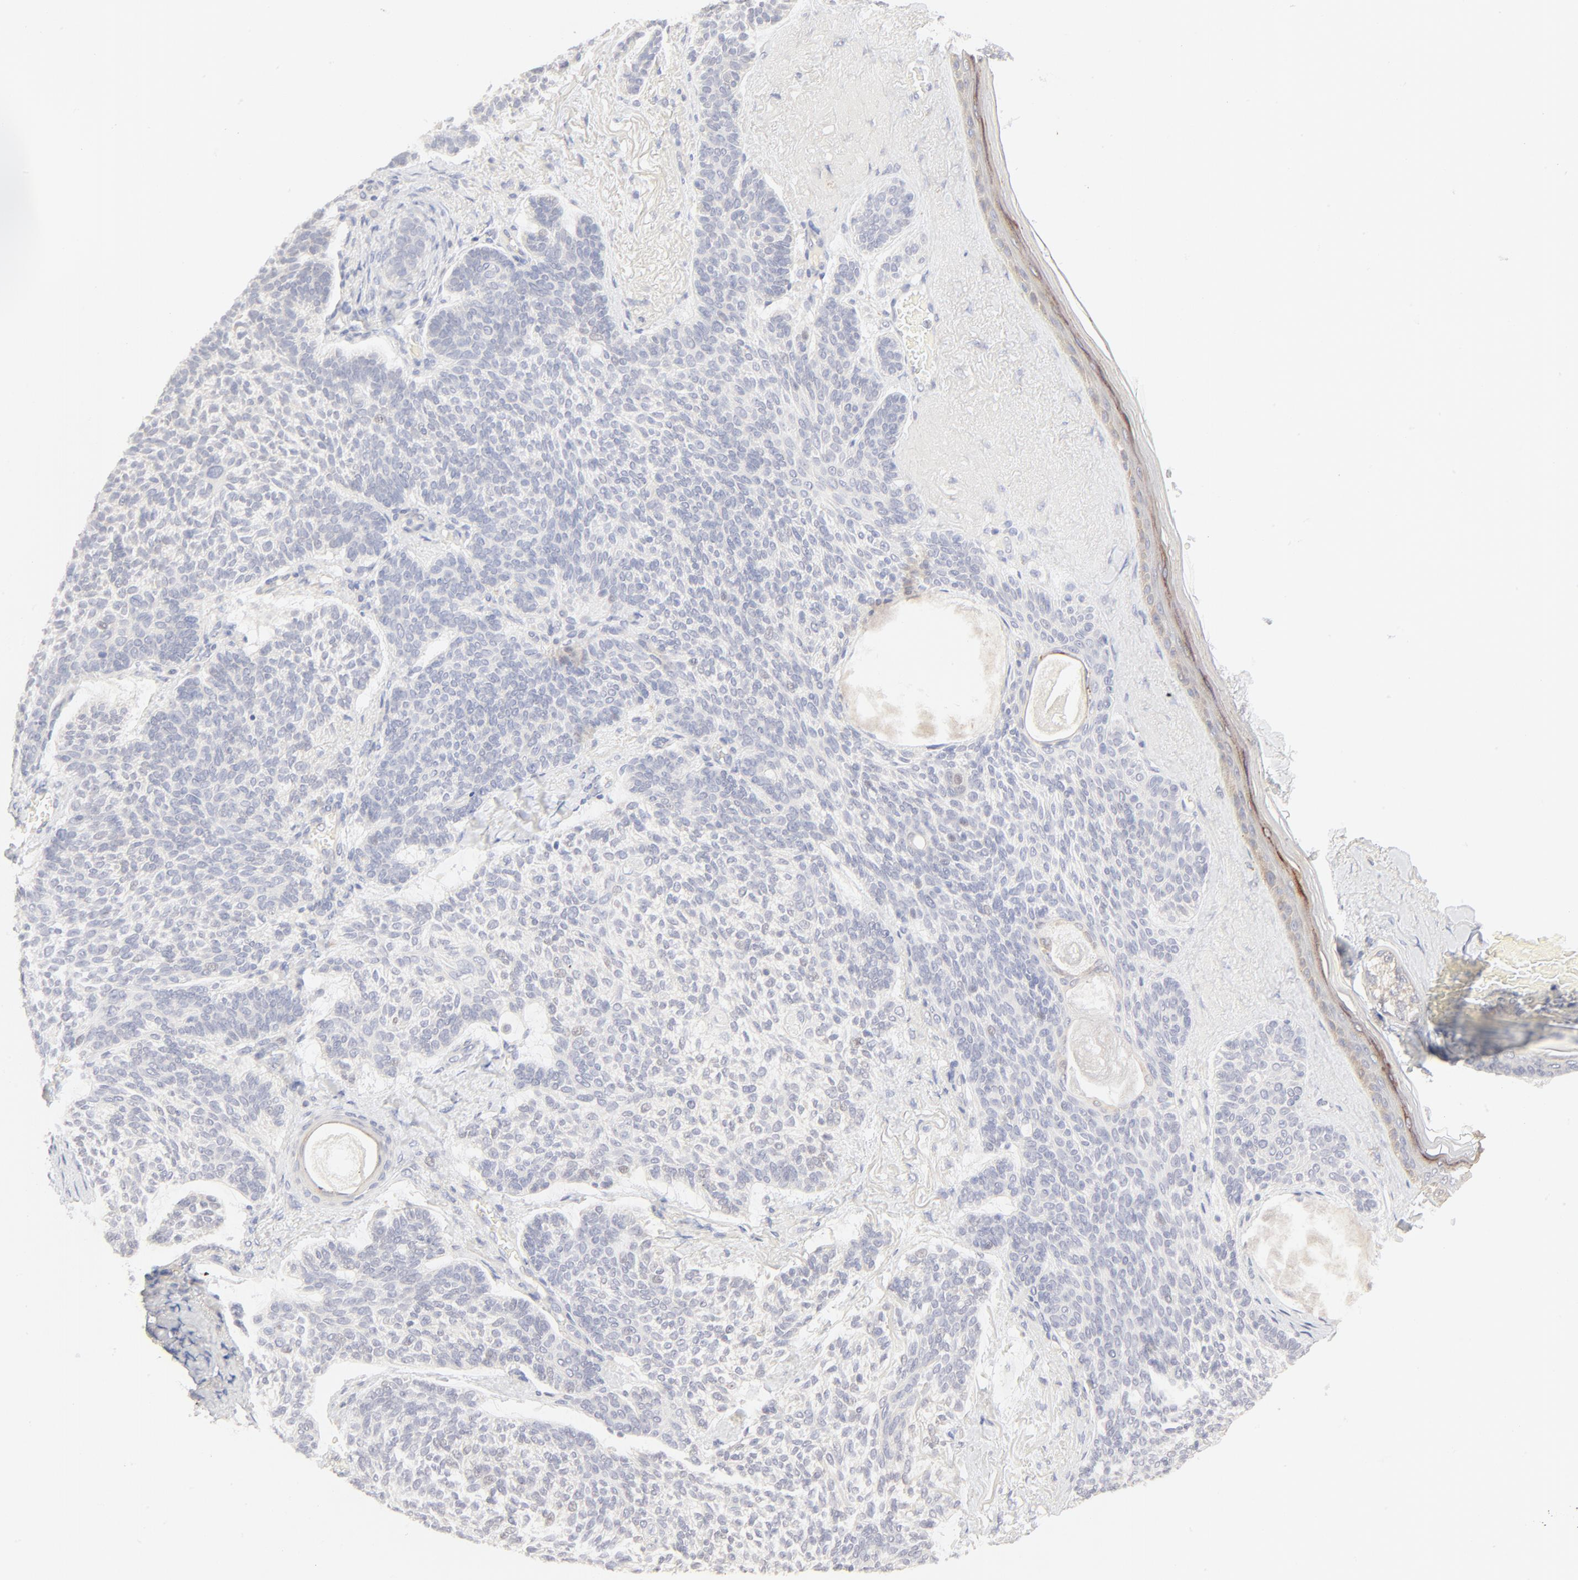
{"staining": {"intensity": "negative", "quantity": "none", "location": "none"}, "tissue": "skin cancer", "cell_type": "Tumor cells", "image_type": "cancer", "snomed": [{"axis": "morphology", "description": "Normal tissue, NOS"}, {"axis": "morphology", "description": "Basal cell carcinoma"}, {"axis": "topography", "description": "Skin"}], "caption": "Immunohistochemical staining of human skin basal cell carcinoma reveals no significant positivity in tumor cells.", "gene": "NKX2-2", "patient": {"sex": "female", "age": 70}}